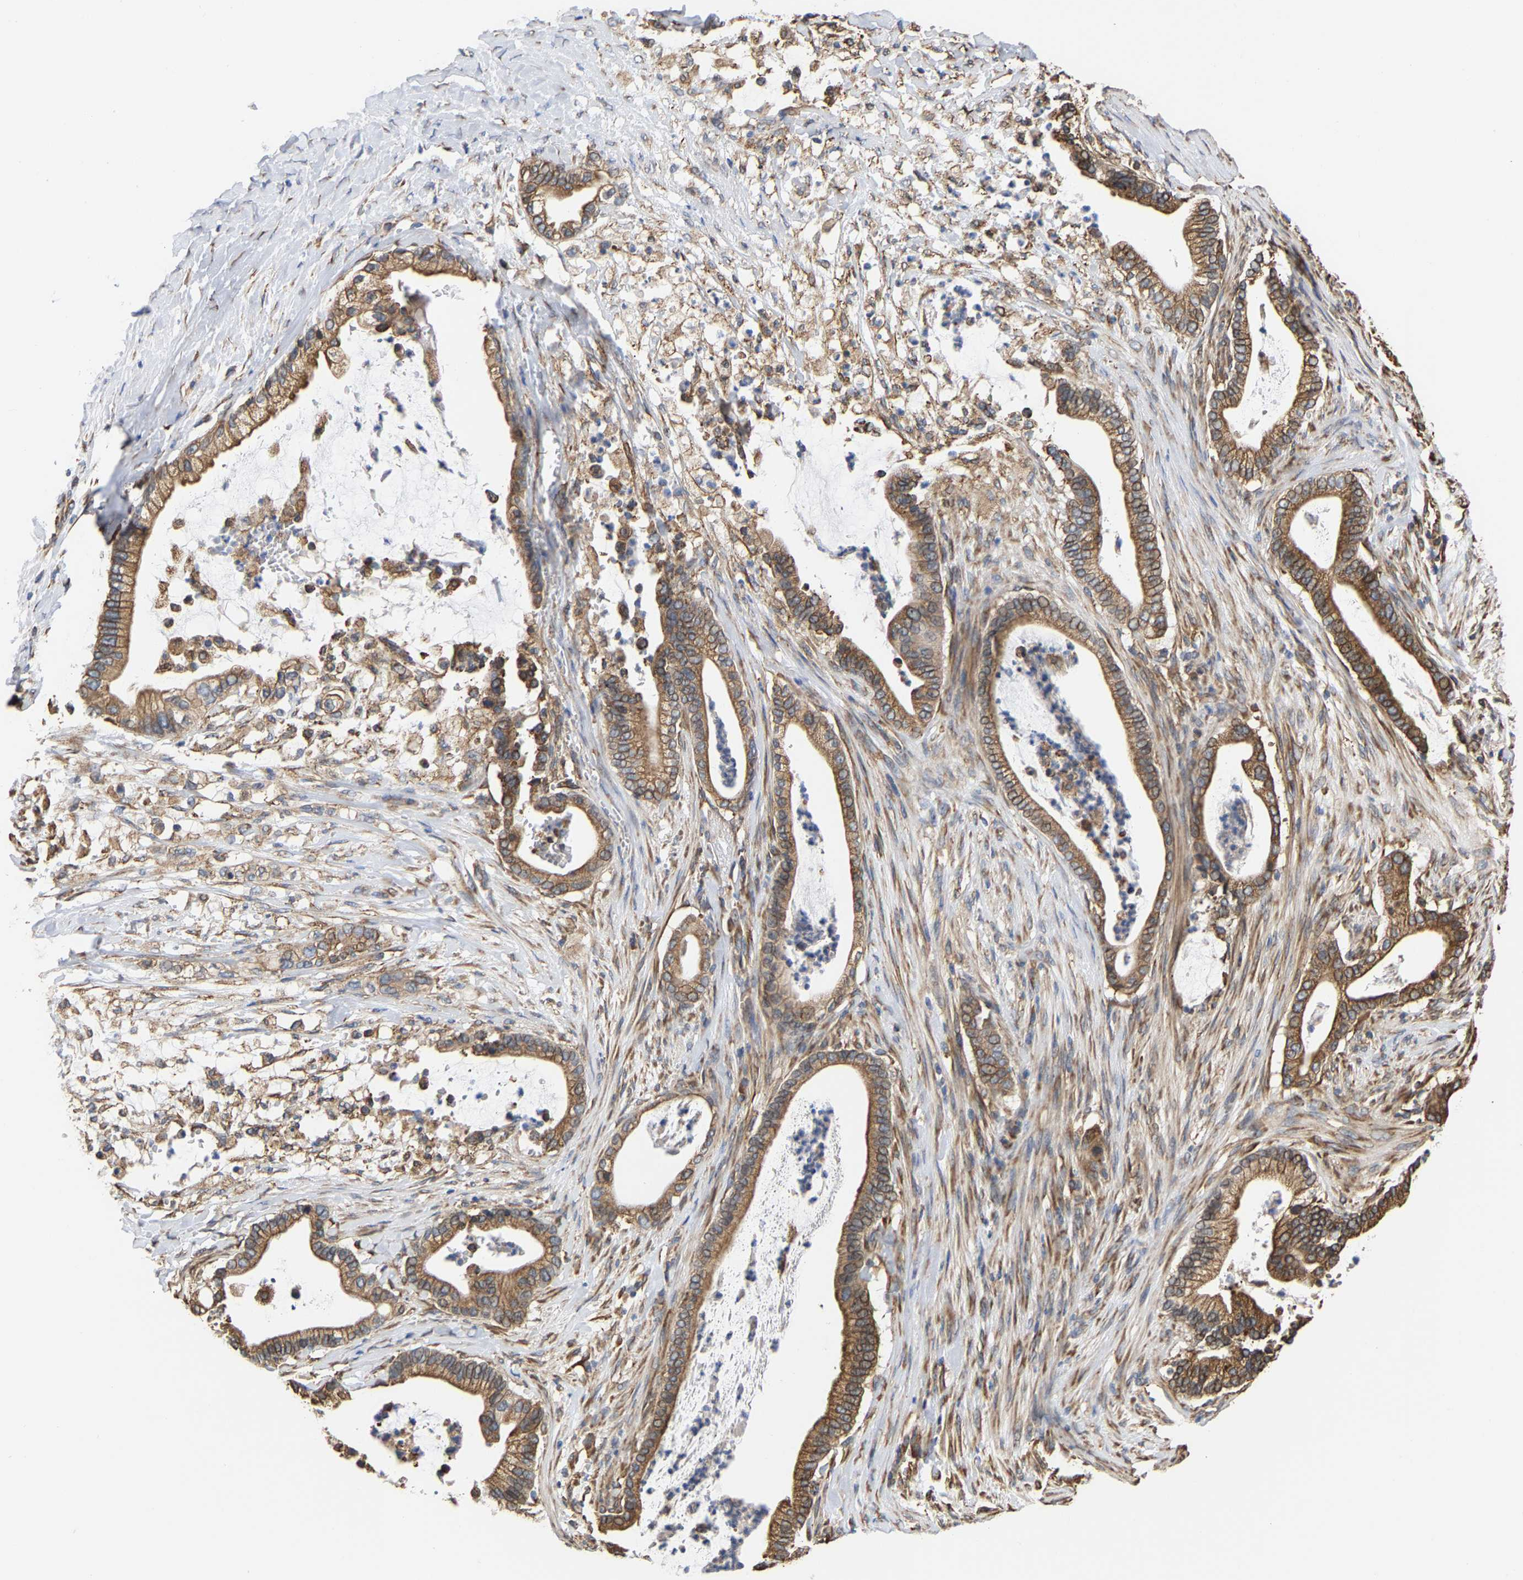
{"staining": {"intensity": "moderate", "quantity": ">75%", "location": "cytoplasmic/membranous"}, "tissue": "pancreatic cancer", "cell_type": "Tumor cells", "image_type": "cancer", "snomed": [{"axis": "morphology", "description": "Adenocarcinoma, NOS"}, {"axis": "topography", "description": "Pancreas"}], "caption": "A high-resolution image shows immunohistochemistry (IHC) staining of adenocarcinoma (pancreatic), which demonstrates moderate cytoplasmic/membranous positivity in about >75% of tumor cells.", "gene": "ARAP1", "patient": {"sex": "male", "age": 69}}